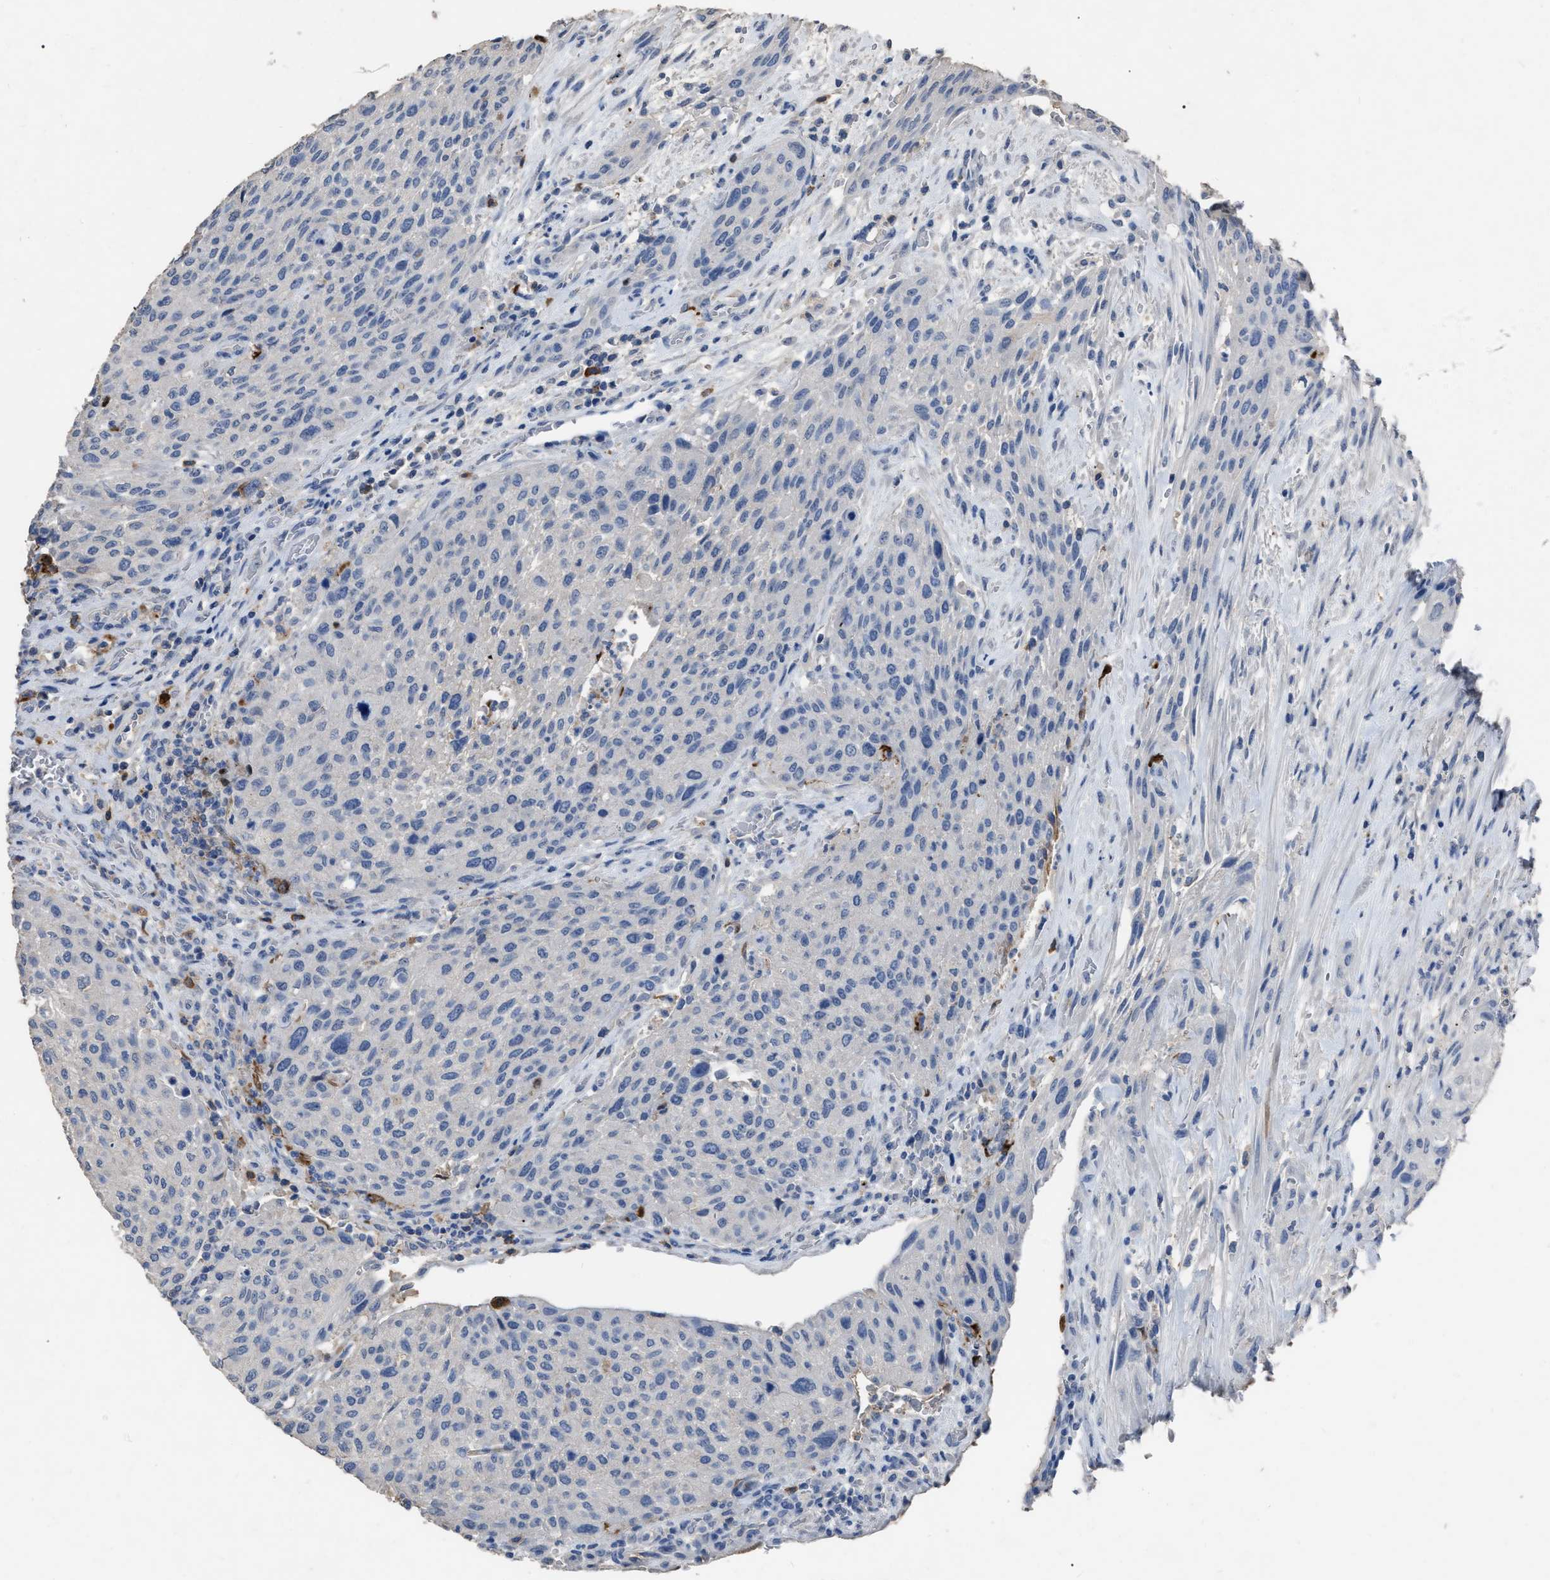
{"staining": {"intensity": "negative", "quantity": "none", "location": "none"}, "tissue": "urothelial cancer", "cell_type": "Tumor cells", "image_type": "cancer", "snomed": [{"axis": "morphology", "description": "Urothelial carcinoma, Low grade"}, {"axis": "morphology", "description": "Urothelial carcinoma, High grade"}, {"axis": "topography", "description": "Urinary bladder"}], "caption": "Low-grade urothelial carcinoma was stained to show a protein in brown. There is no significant expression in tumor cells.", "gene": "HABP2", "patient": {"sex": "male", "age": 35}}